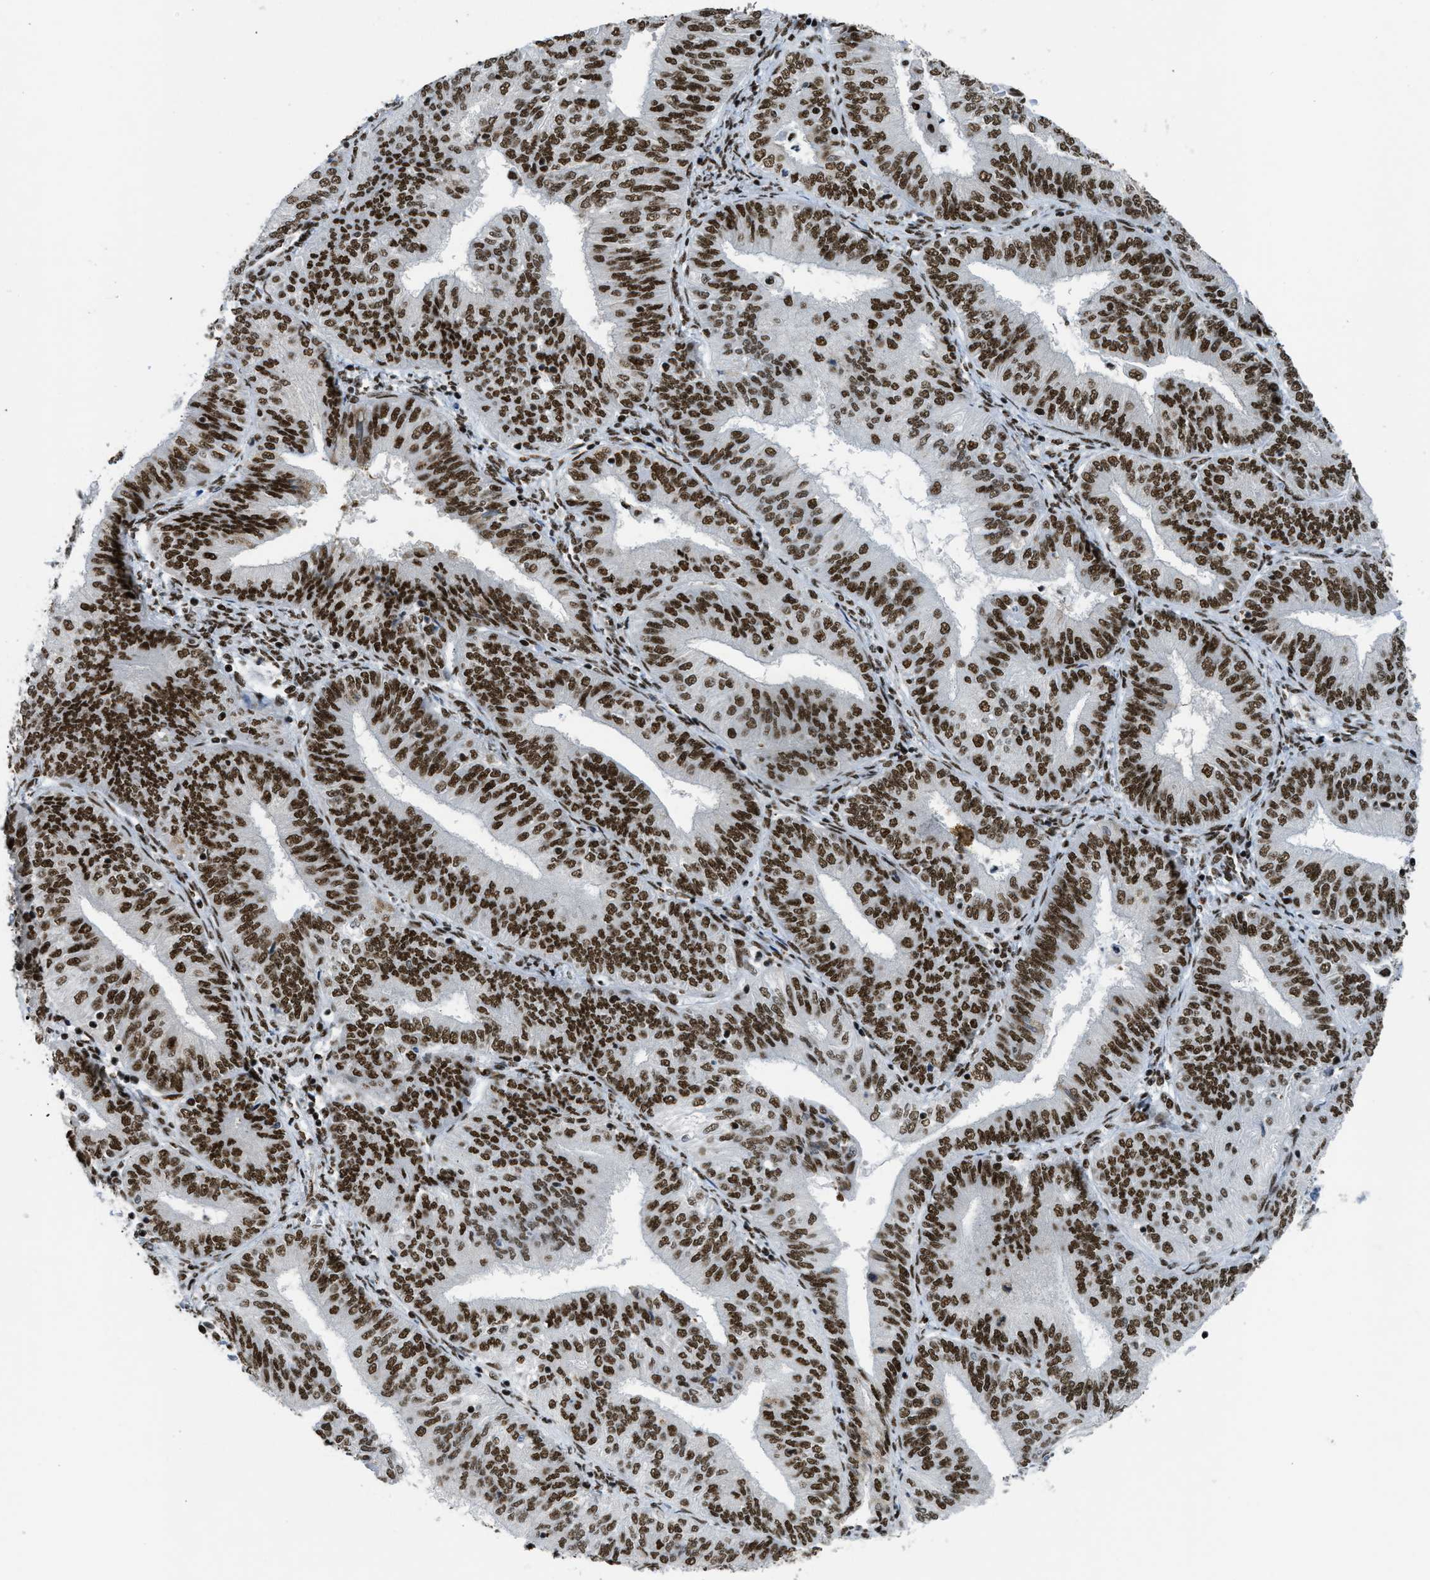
{"staining": {"intensity": "strong", "quantity": ">75%", "location": "nuclear"}, "tissue": "endometrial cancer", "cell_type": "Tumor cells", "image_type": "cancer", "snomed": [{"axis": "morphology", "description": "Adenocarcinoma, NOS"}, {"axis": "topography", "description": "Endometrium"}], "caption": "About >75% of tumor cells in human adenocarcinoma (endometrial) show strong nuclear protein expression as visualized by brown immunohistochemical staining.", "gene": "SCAF4", "patient": {"sex": "female", "age": 58}}